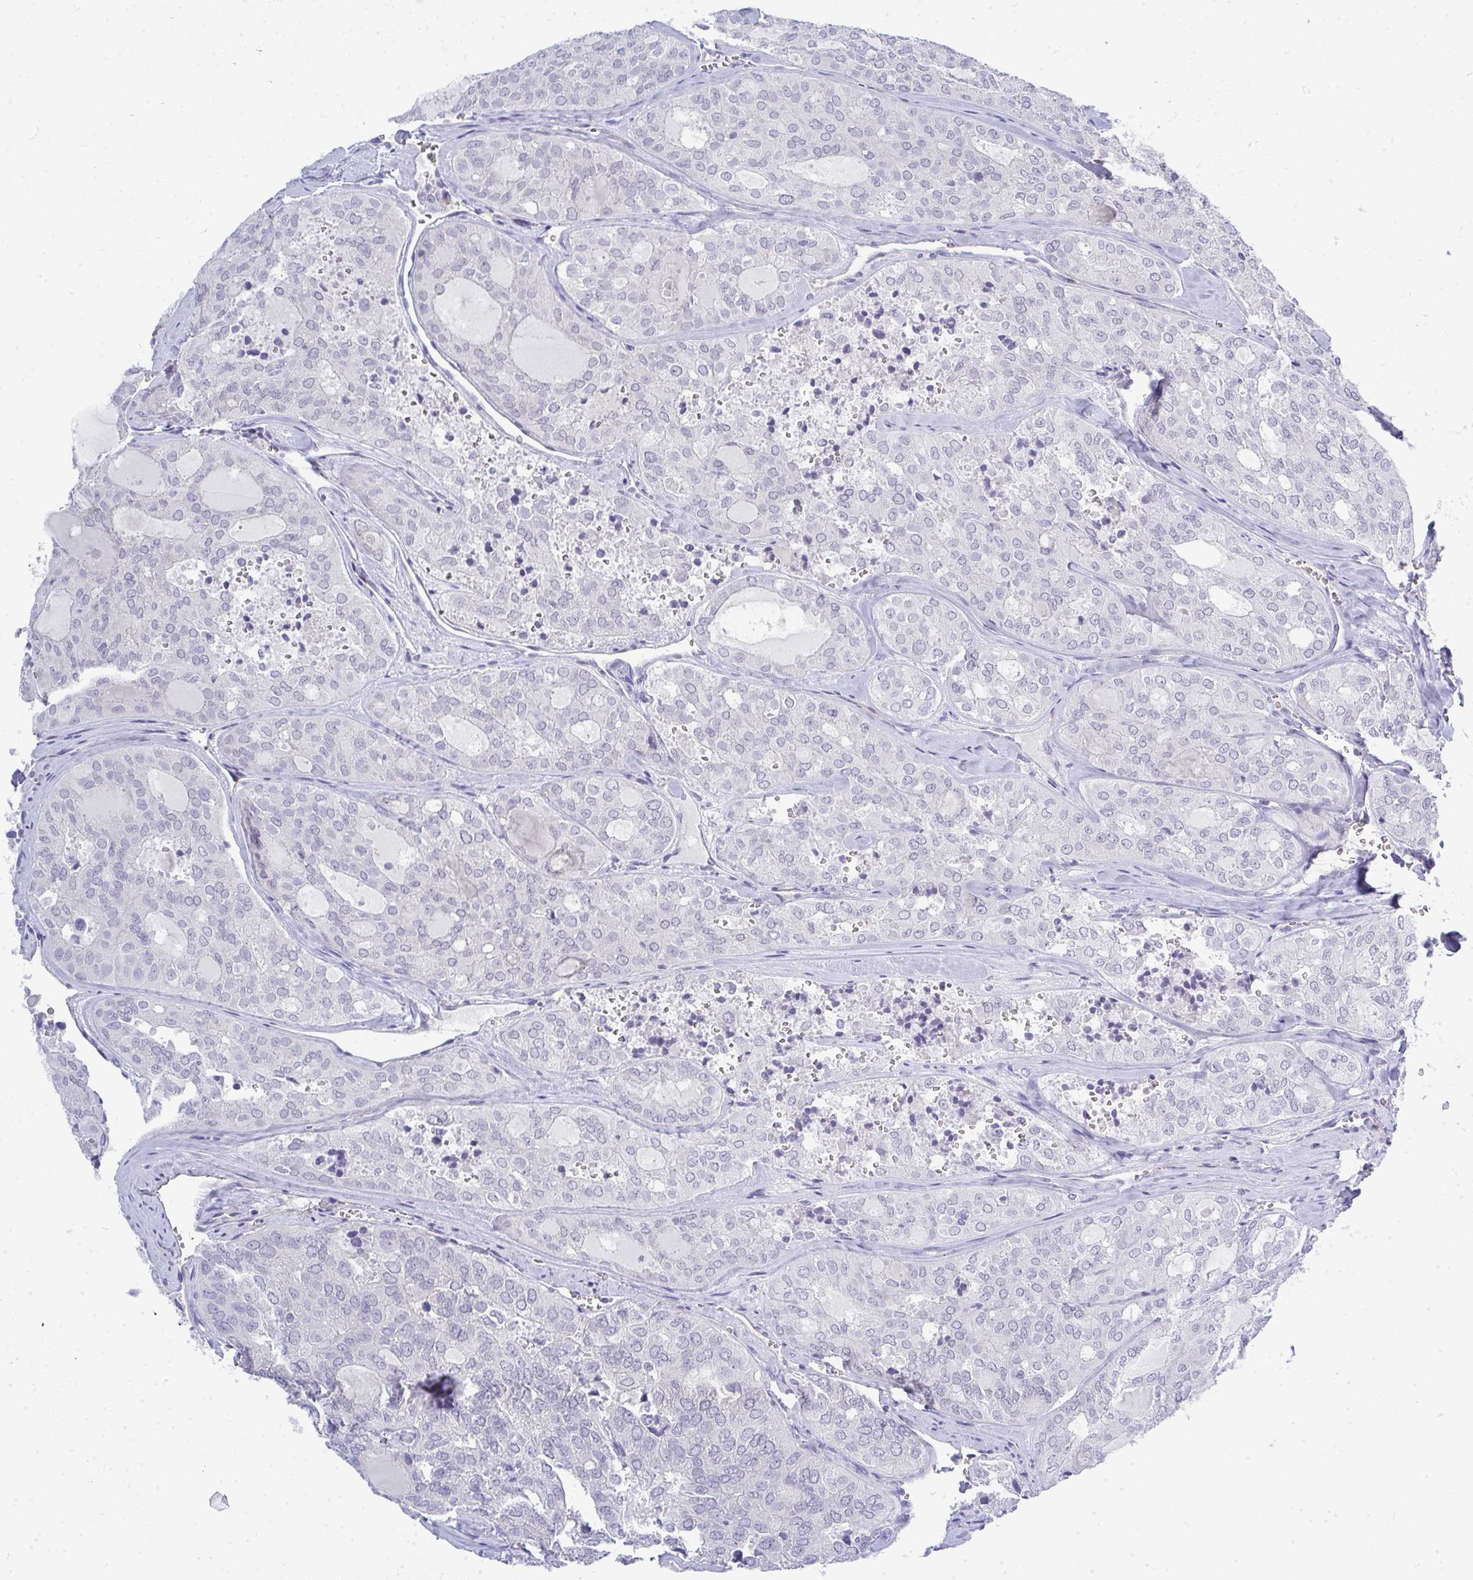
{"staining": {"intensity": "negative", "quantity": "none", "location": "none"}, "tissue": "thyroid cancer", "cell_type": "Tumor cells", "image_type": "cancer", "snomed": [{"axis": "morphology", "description": "Follicular adenoma carcinoma, NOS"}, {"axis": "topography", "description": "Thyroid gland"}], "caption": "Protein analysis of thyroid follicular adenoma carcinoma shows no significant positivity in tumor cells.", "gene": "TMEM82", "patient": {"sex": "male", "age": 75}}